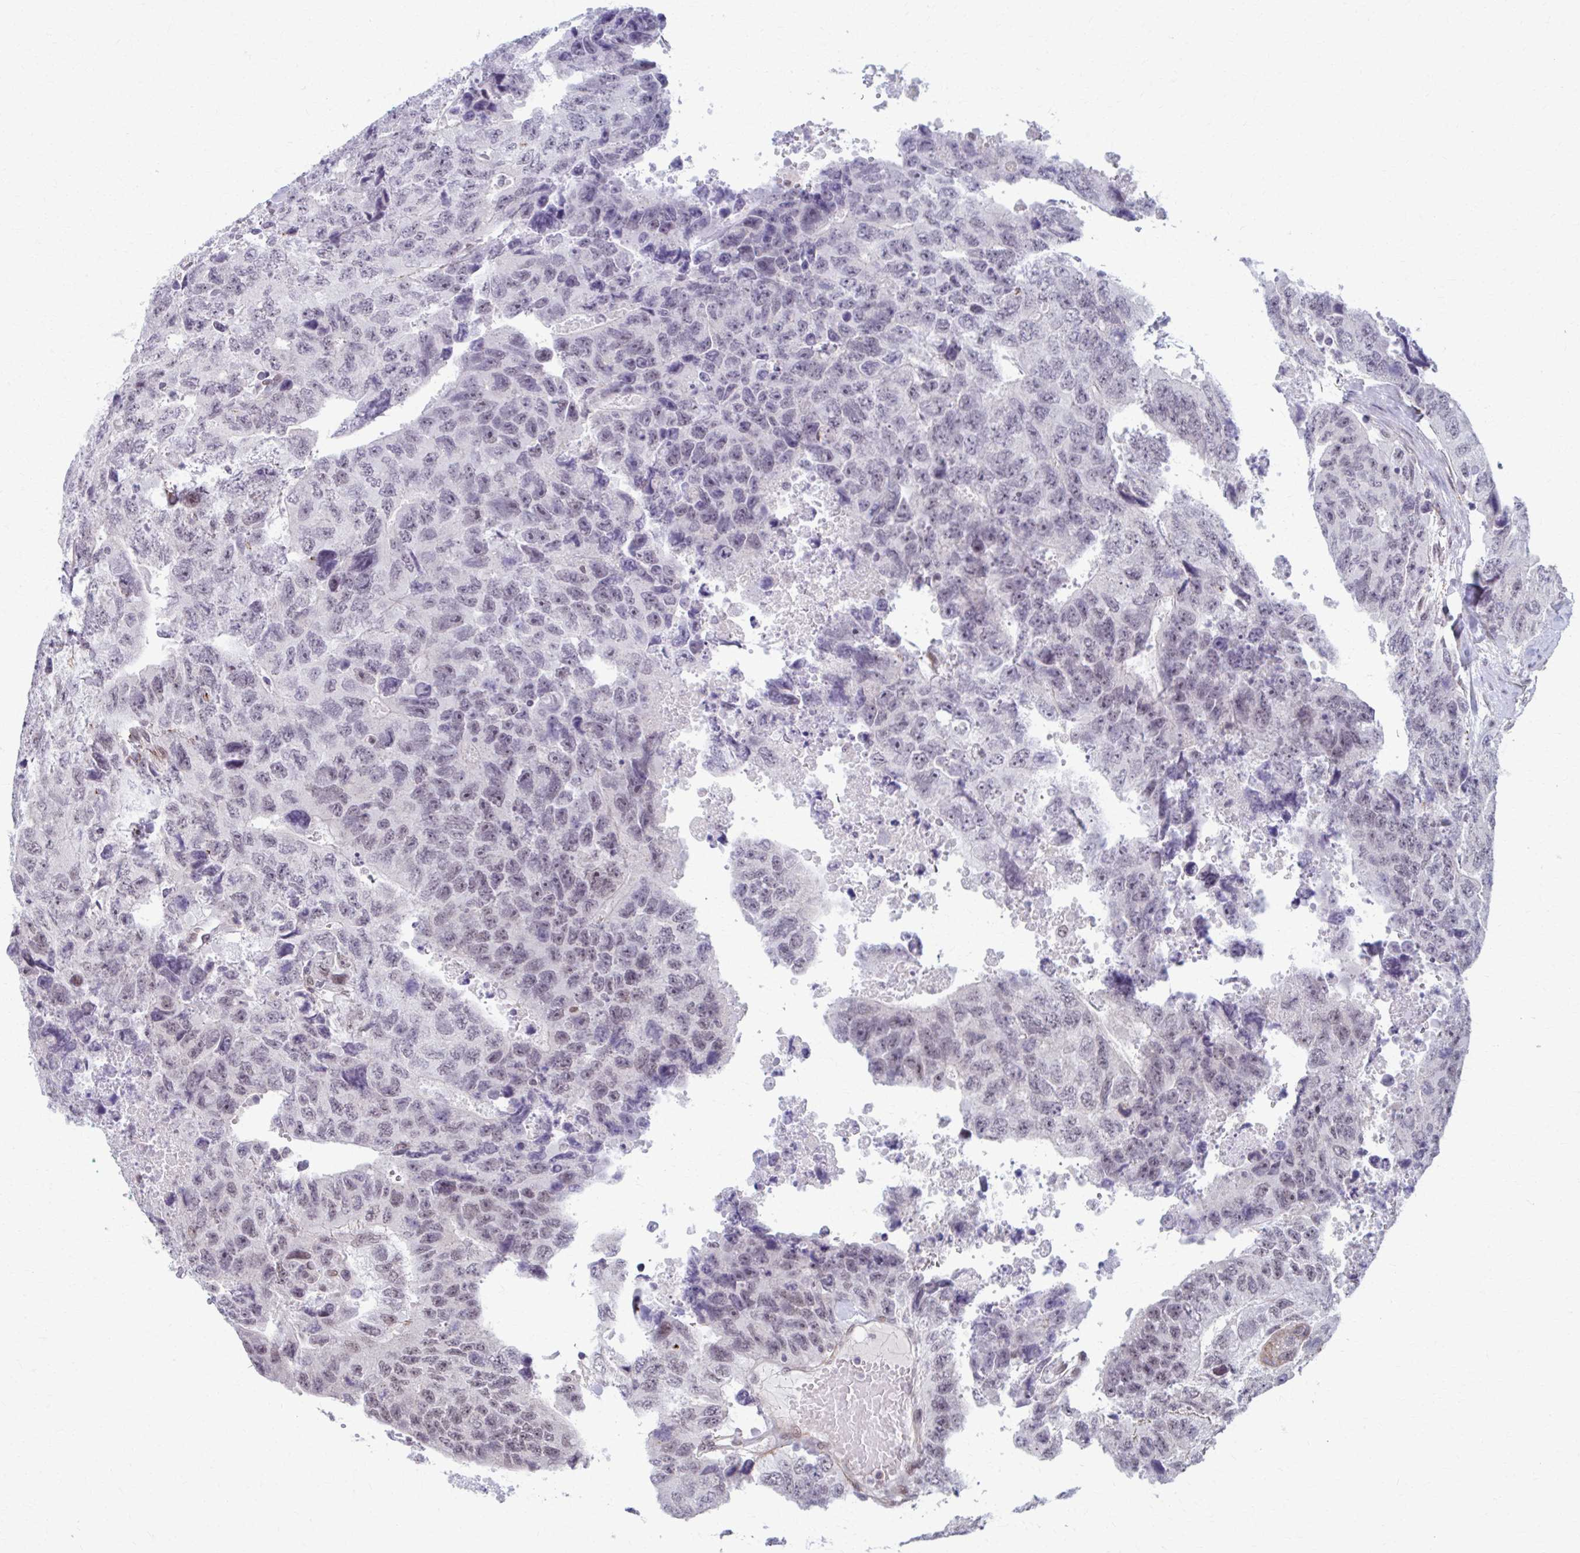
{"staining": {"intensity": "weak", "quantity": "<25%", "location": "nuclear"}, "tissue": "testis cancer", "cell_type": "Tumor cells", "image_type": "cancer", "snomed": [{"axis": "morphology", "description": "Carcinoma, Embryonal, NOS"}, {"axis": "topography", "description": "Testis"}], "caption": "IHC of testis cancer (embryonal carcinoma) reveals no positivity in tumor cells. (DAB (3,3'-diaminobenzidine) immunohistochemistry, high magnification).", "gene": "SETBP1", "patient": {"sex": "male", "age": 24}}